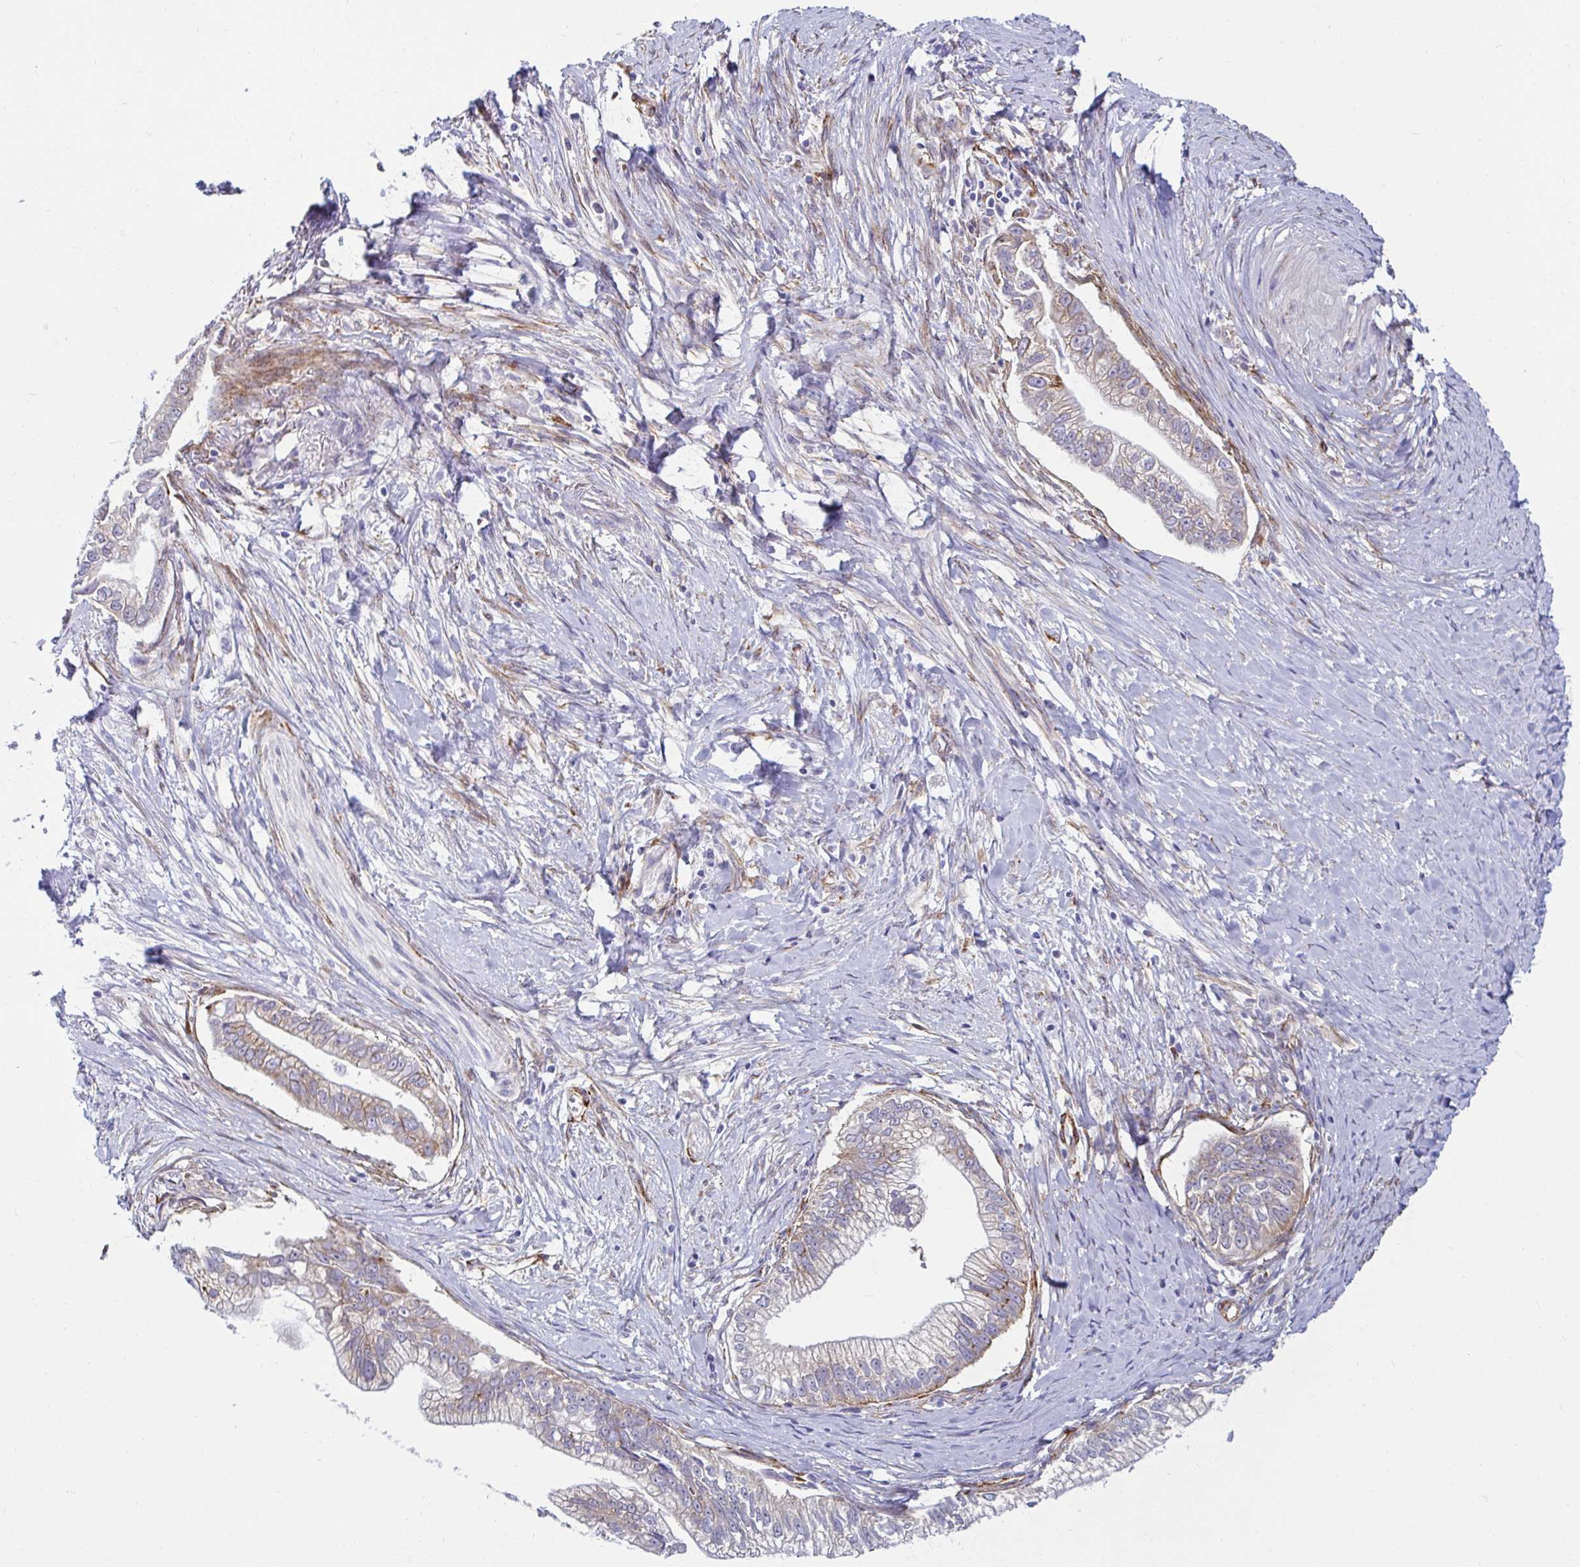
{"staining": {"intensity": "weak", "quantity": "25%-75%", "location": "cytoplasmic/membranous"}, "tissue": "pancreatic cancer", "cell_type": "Tumor cells", "image_type": "cancer", "snomed": [{"axis": "morphology", "description": "Adenocarcinoma, NOS"}, {"axis": "topography", "description": "Pancreas"}], "caption": "Immunohistochemistry (DAB (3,3'-diaminobenzidine)) staining of adenocarcinoma (pancreatic) shows weak cytoplasmic/membranous protein positivity in approximately 25%-75% of tumor cells.", "gene": "ANKRD62", "patient": {"sex": "male", "age": 70}}